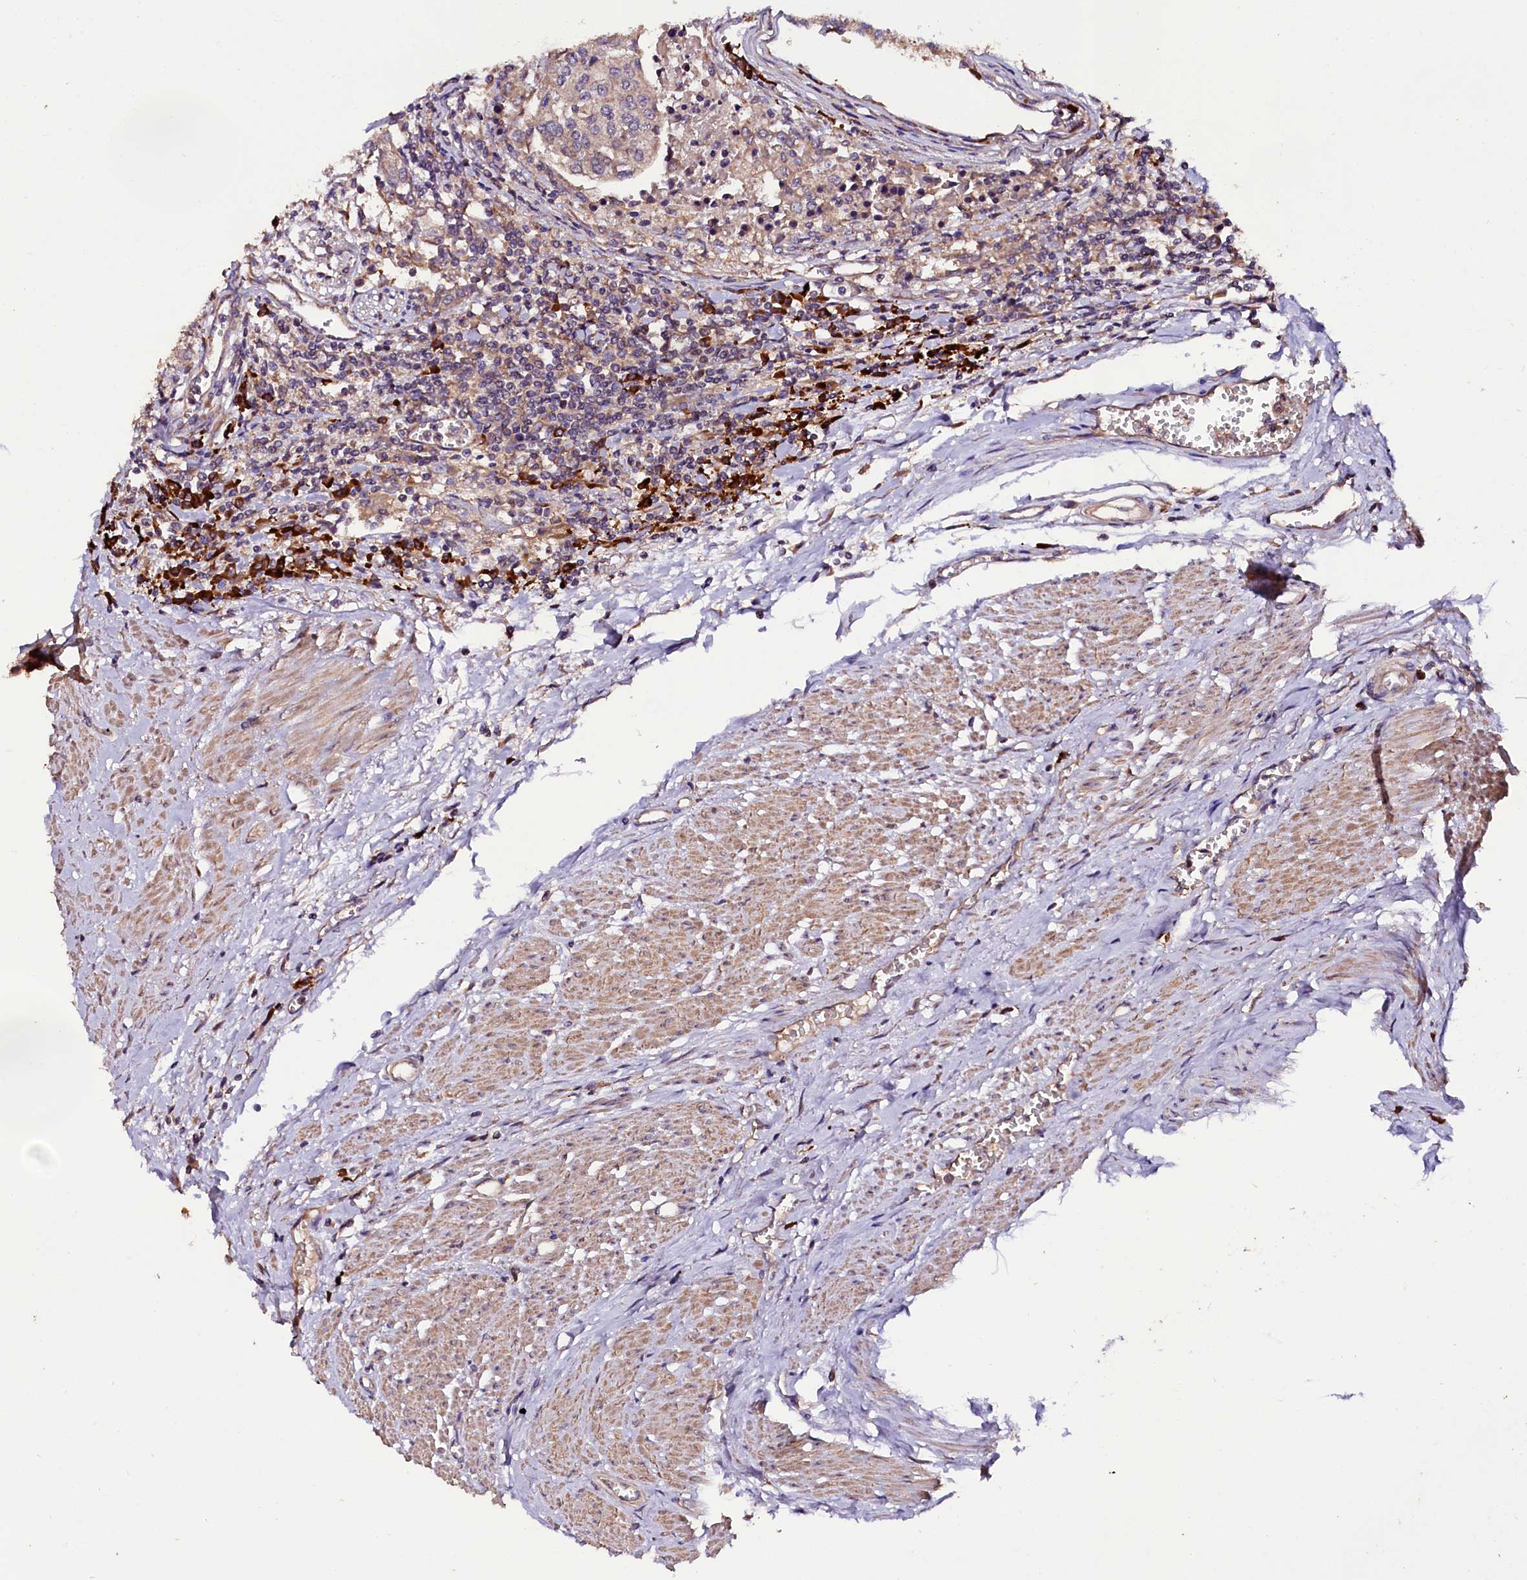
{"staining": {"intensity": "weak", "quantity": "<25%", "location": "cytoplasmic/membranous"}, "tissue": "urothelial cancer", "cell_type": "Tumor cells", "image_type": "cancer", "snomed": [{"axis": "morphology", "description": "Urothelial carcinoma, High grade"}, {"axis": "topography", "description": "Urinary bladder"}], "caption": "Protein analysis of high-grade urothelial carcinoma reveals no significant expression in tumor cells.", "gene": "ENKD1", "patient": {"sex": "female", "age": 85}}